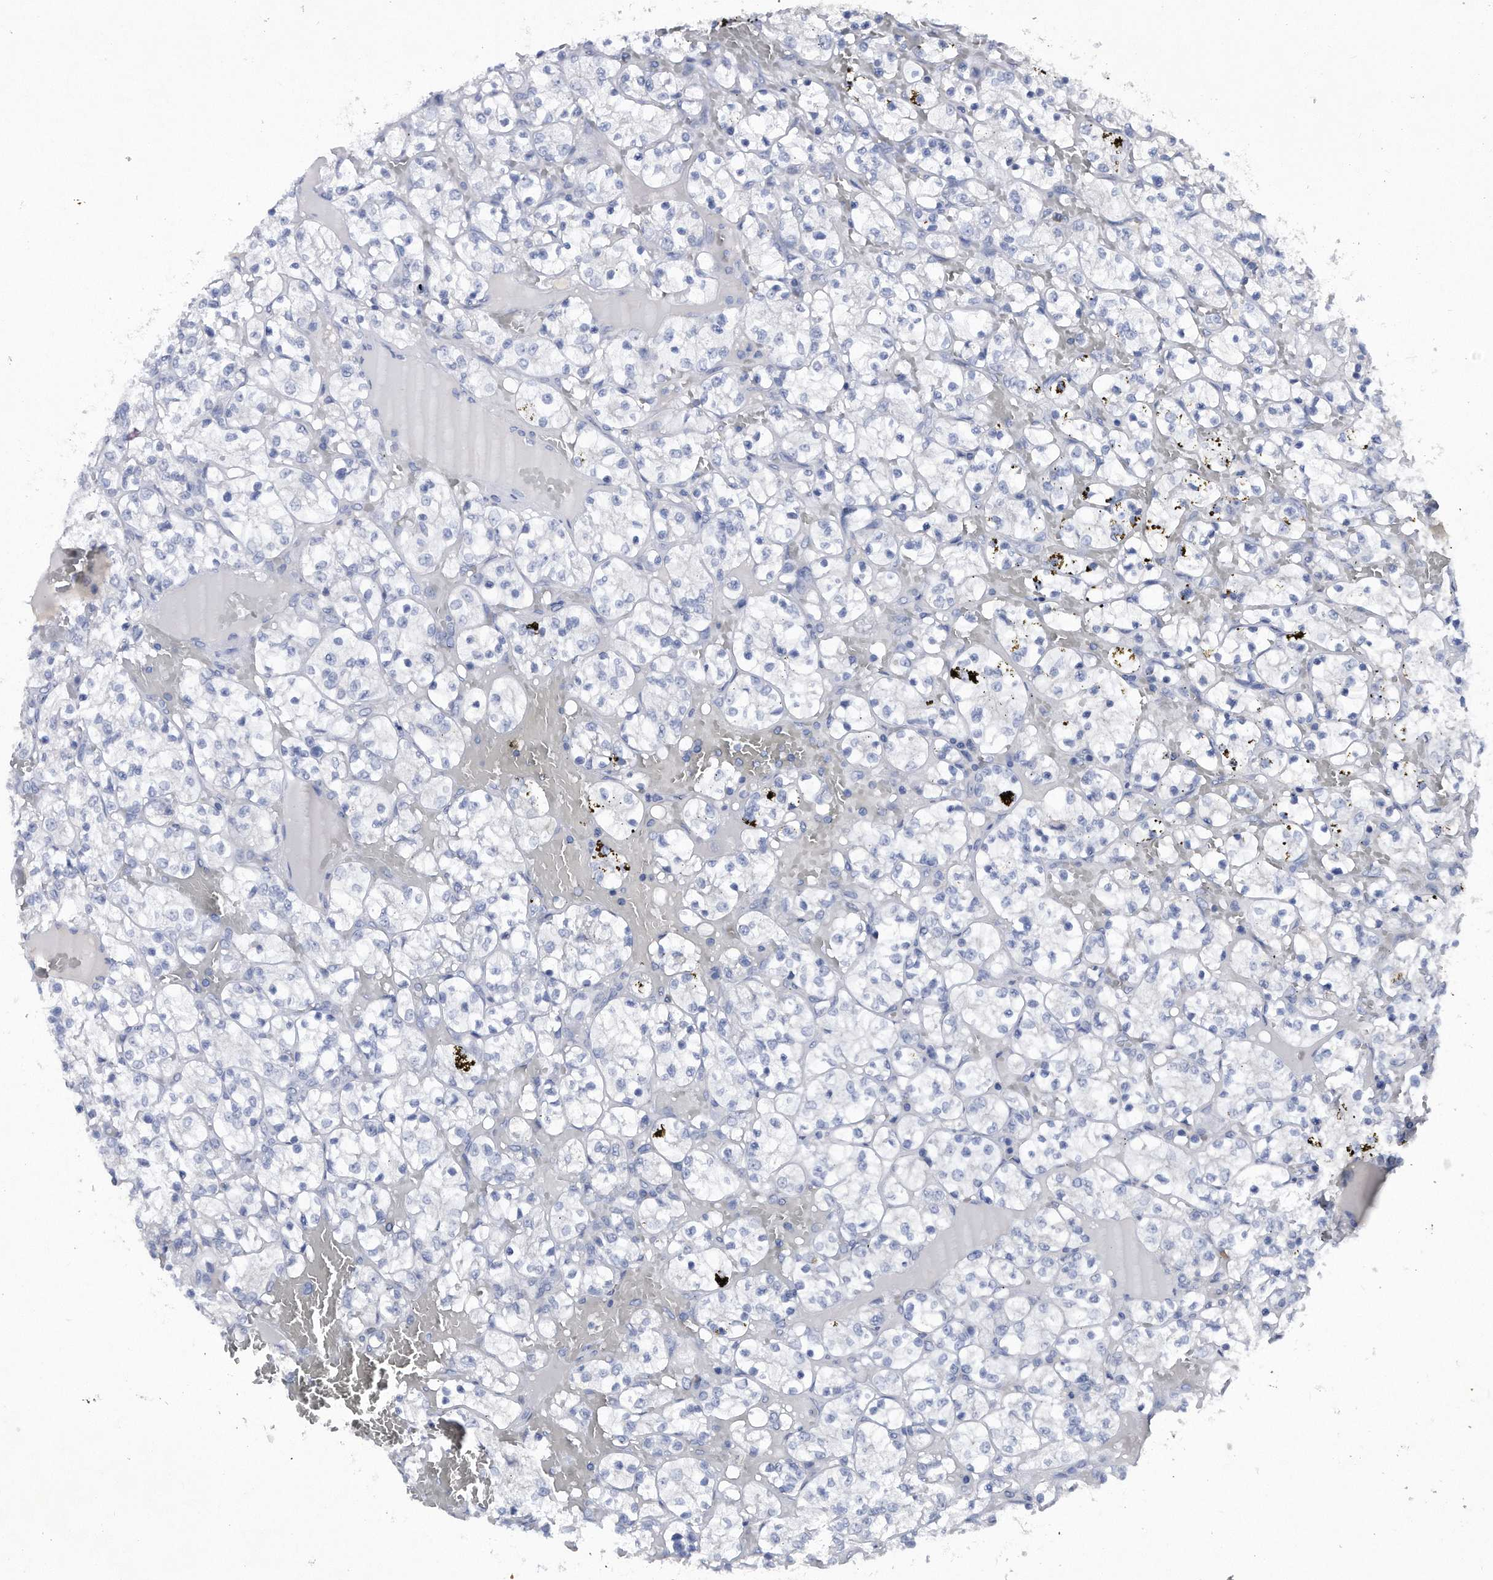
{"staining": {"intensity": "negative", "quantity": "none", "location": "none"}, "tissue": "renal cancer", "cell_type": "Tumor cells", "image_type": "cancer", "snomed": [{"axis": "morphology", "description": "Adenocarcinoma, NOS"}, {"axis": "topography", "description": "Kidney"}], "caption": "This micrograph is of renal cancer stained with IHC to label a protein in brown with the nuclei are counter-stained blue. There is no expression in tumor cells.", "gene": "ASNS", "patient": {"sex": "female", "age": 69}}